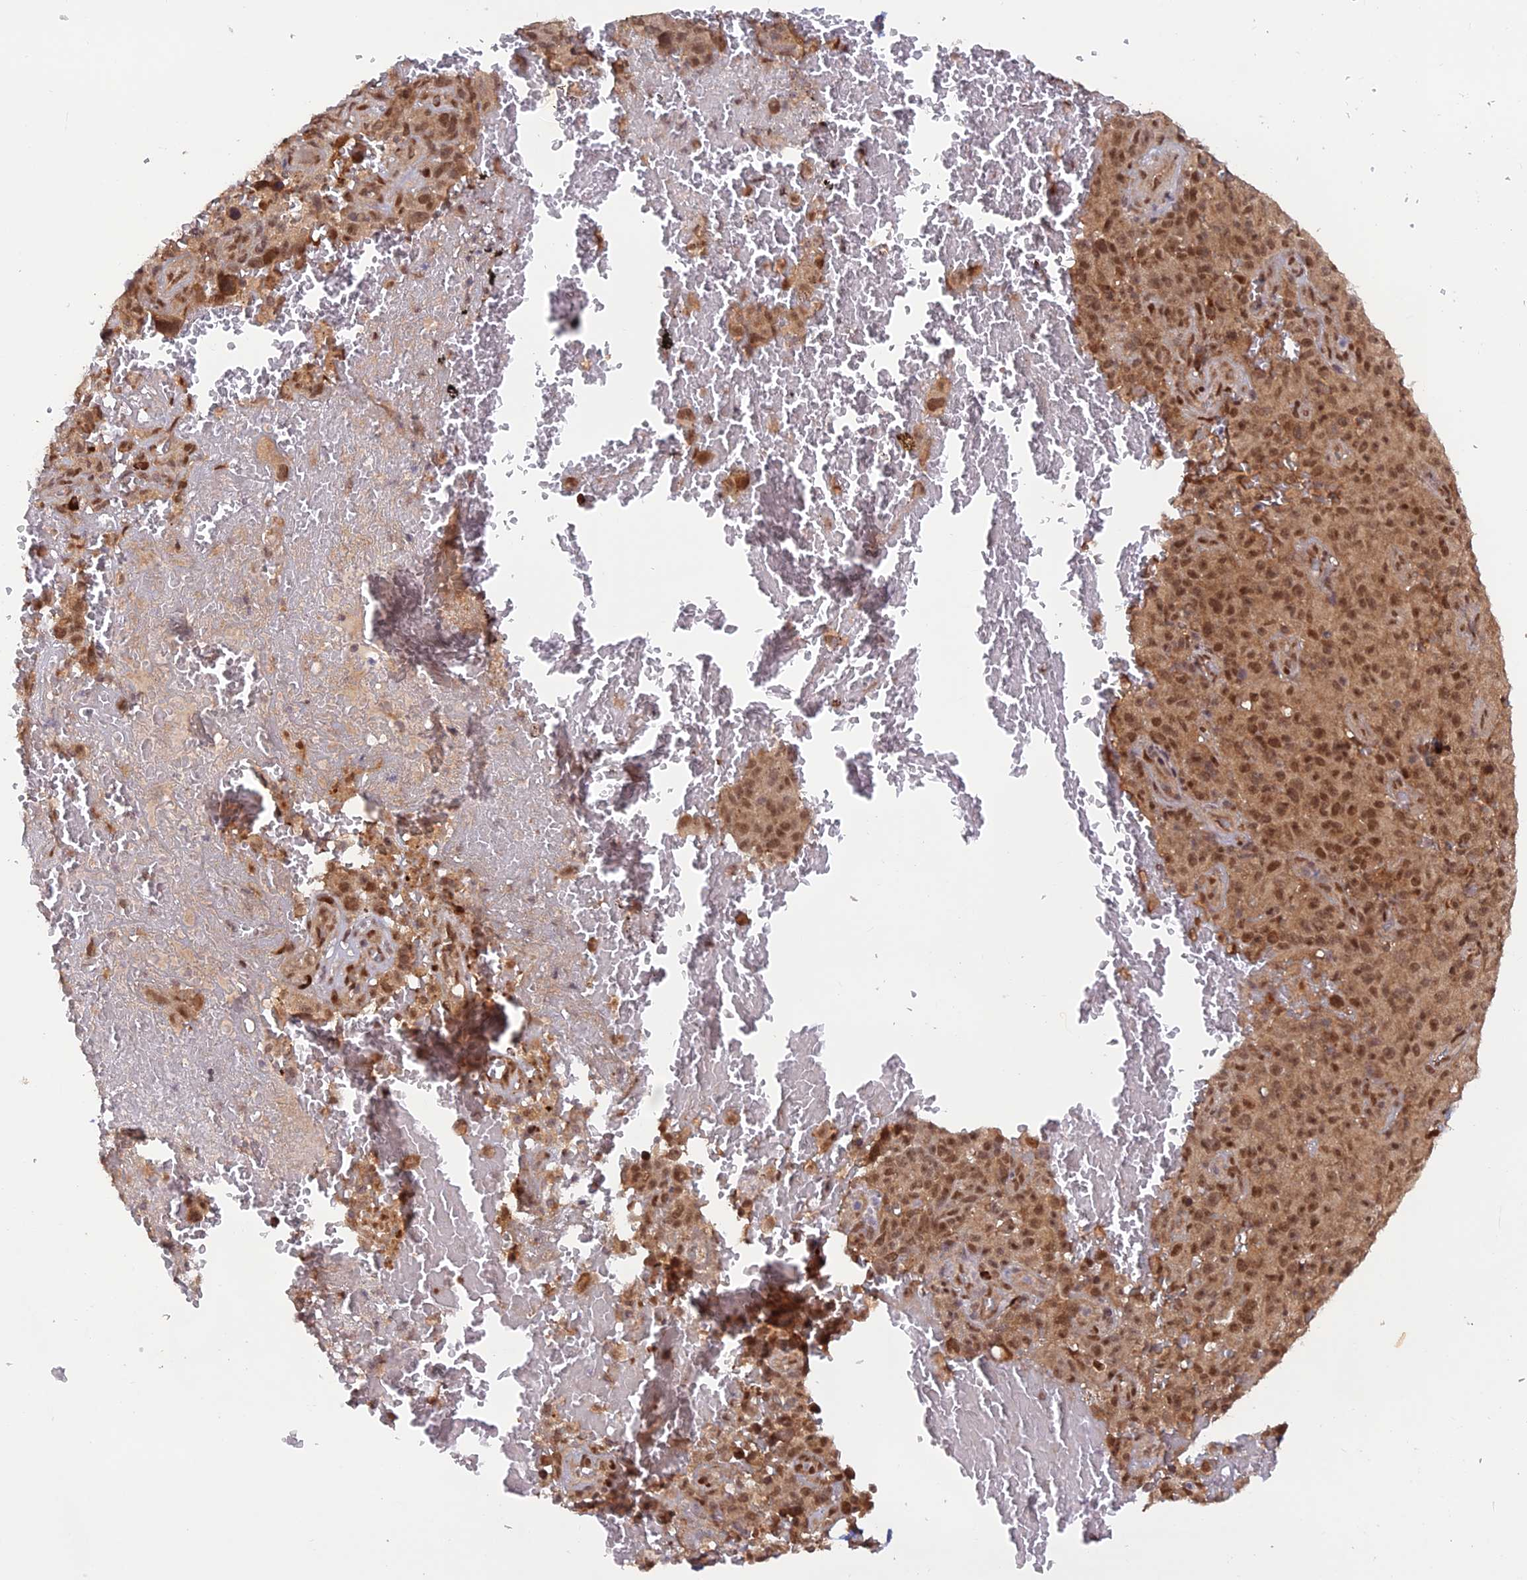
{"staining": {"intensity": "moderate", "quantity": ">75%", "location": "cytoplasmic/membranous,nuclear"}, "tissue": "melanoma", "cell_type": "Tumor cells", "image_type": "cancer", "snomed": [{"axis": "morphology", "description": "Malignant melanoma, NOS"}, {"axis": "topography", "description": "Skin"}], "caption": "Protein expression analysis of human malignant melanoma reveals moderate cytoplasmic/membranous and nuclear expression in about >75% of tumor cells. Using DAB (3,3'-diaminobenzidine) (brown) and hematoxylin (blue) stains, captured at high magnification using brightfield microscopy.", "gene": "ZNF565", "patient": {"sex": "female", "age": 82}}